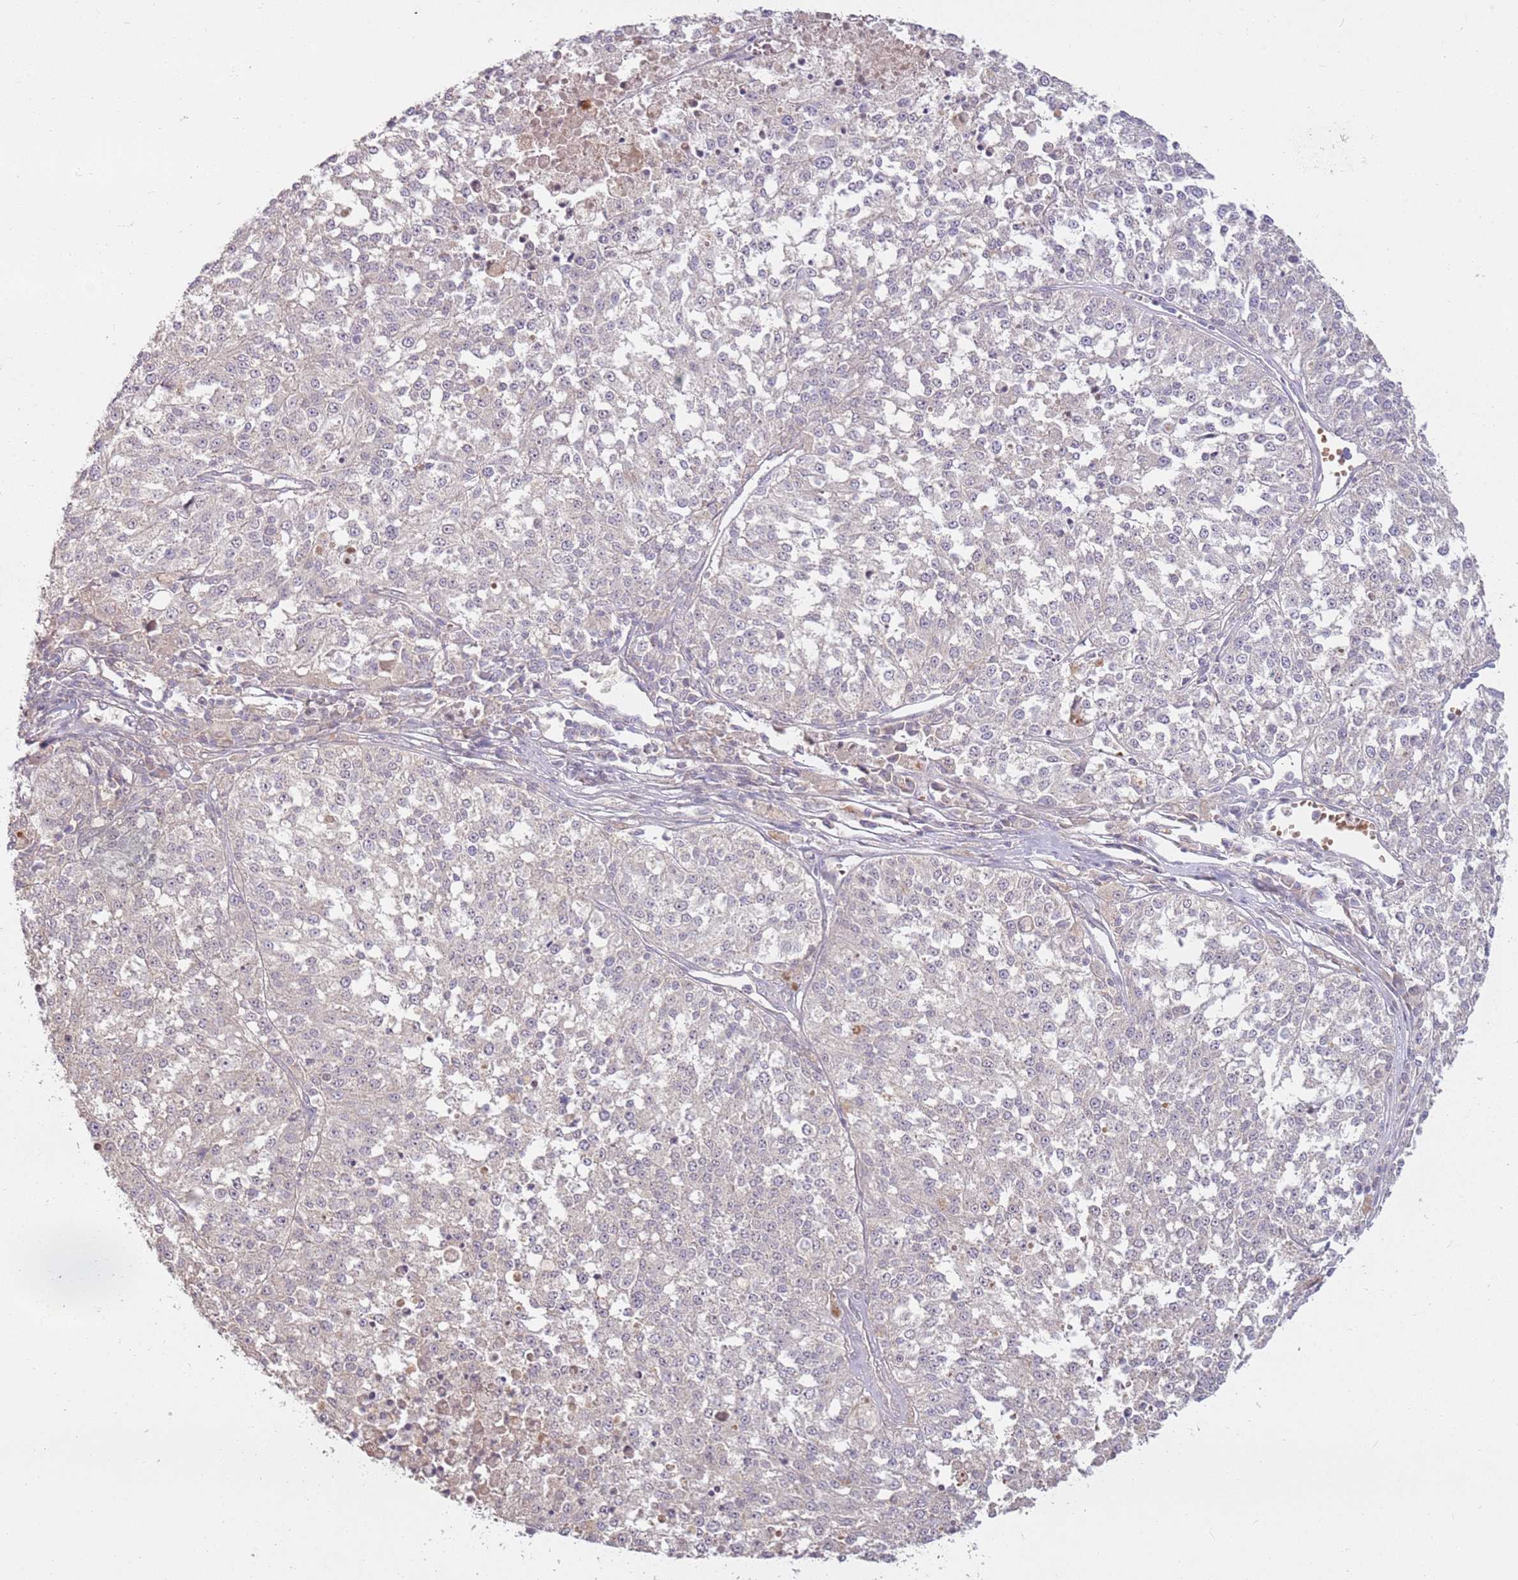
{"staining": {"intensity": "negative", "quantity": "none", "location": "none"}, "tissue": "melanoma", "cell_type": "Tumor cells", "image_type": "cancer", "snomed": [{"axis": "morphology", "description": "Malignant melanoma, NOS"}, {"axis": "topography", "description": "Skin"}], "caption": "Micrograph shows no significant protein positivity in tumor cells of malignant melanoma.", "gene": "TEKT4", "patient": {"sex": "female", "age": 64}}